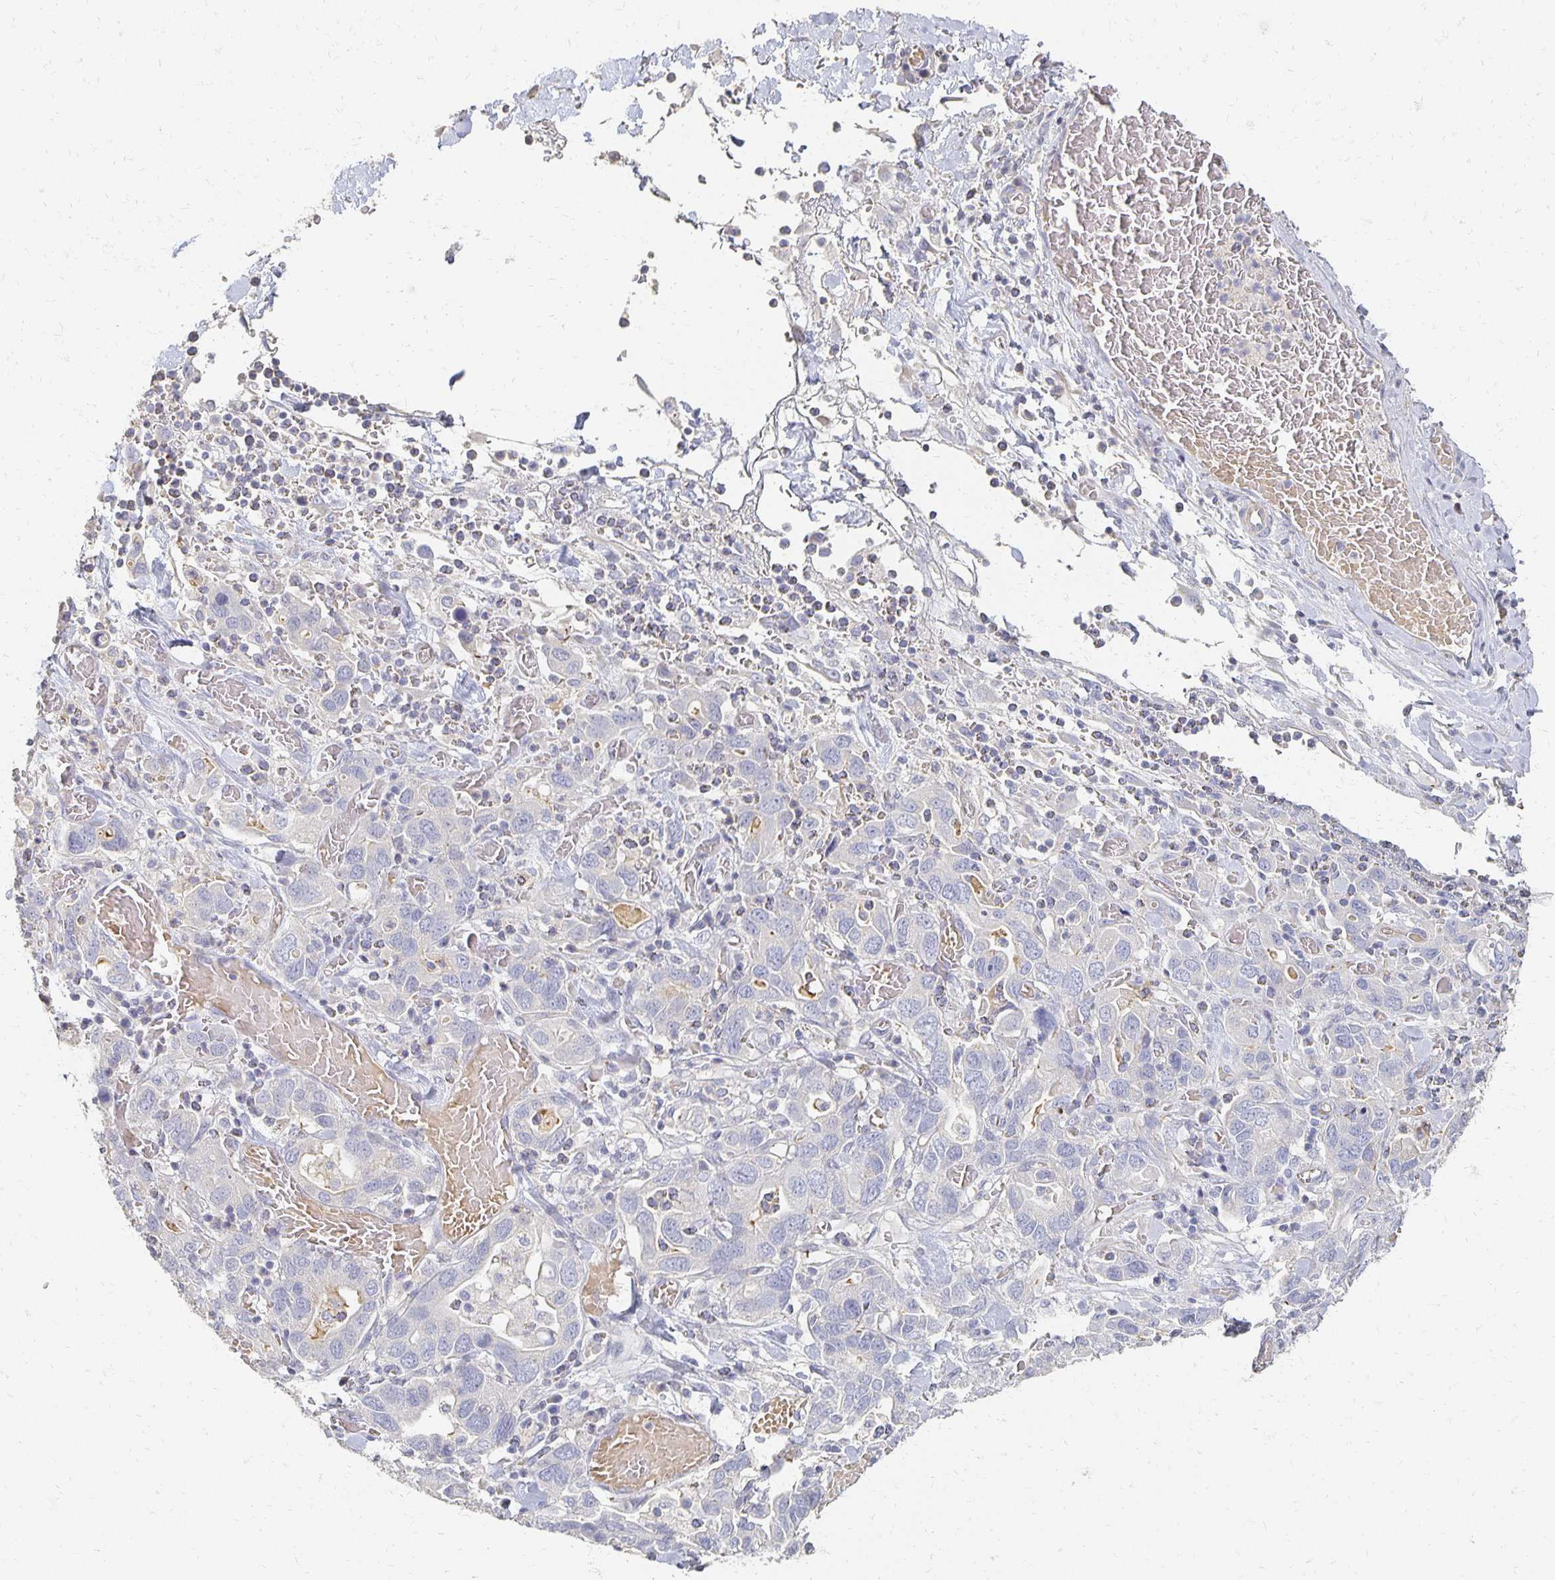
{"staining": {"intensity": "negative", "quantity": "none", "location": "none"}, "tissue": "stomach cancer", "cell_type": "Tumor cells", "image_type": "cancer", "snomed": [{"axis": "morphology", "description": "Adenocarcinoma, NOS"}, {"axis": "topography", "description": "Stomach, upper"}, {"axis": "topography", "description": "Stomach"}], "caption": "IHC histopathology image of adenocarcinoma (stomach) stained for a protein (brown), which shows no positivity in tumor cells.", "gene": "CST6", "patient": {"sex": "male", "age": 62}}